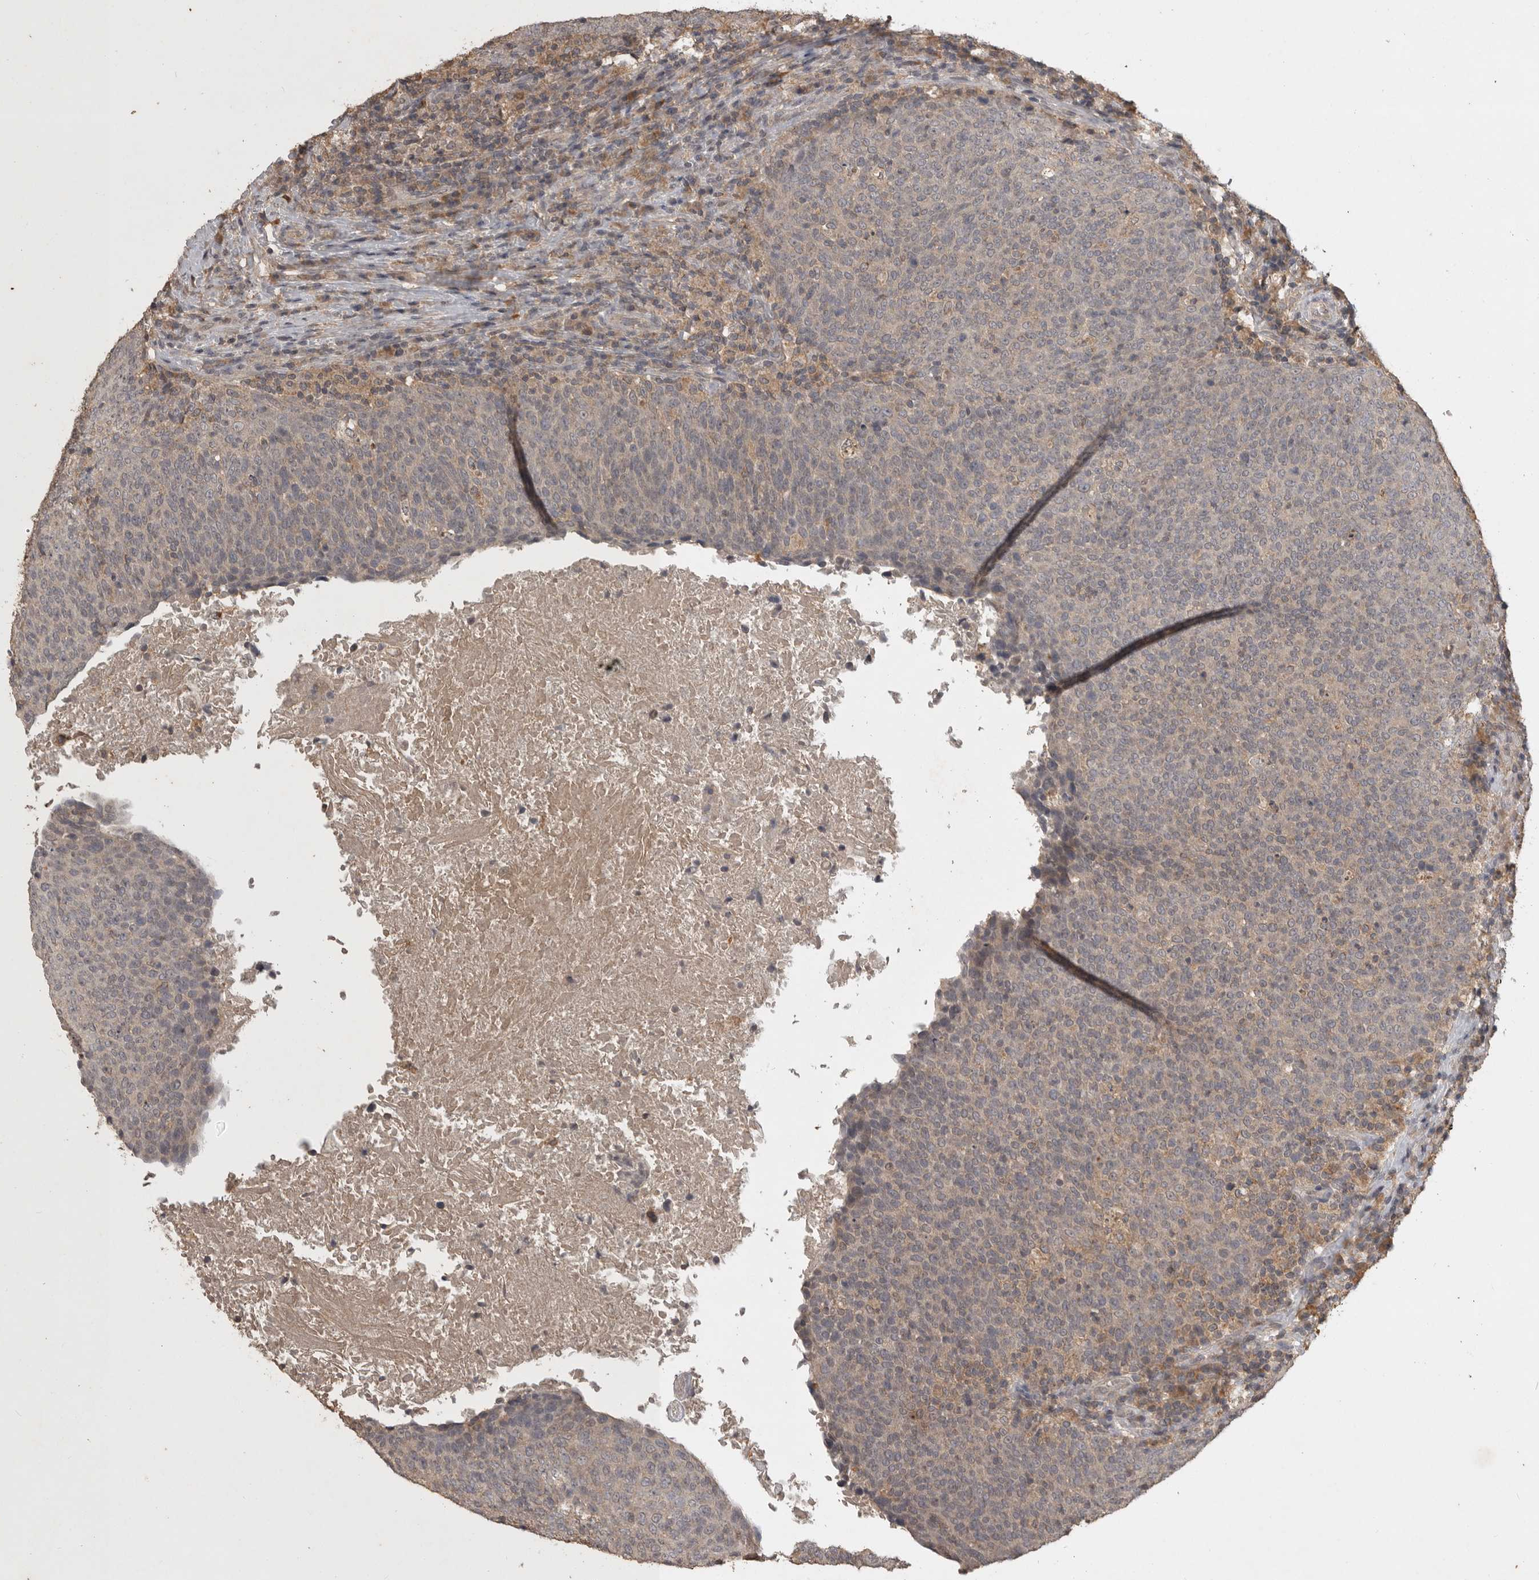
{"staining": {"intensity": "weak", "quantity": ">75%", "location": "cytoplasmic/membranous"}, "tissue": "head and neck cancer", "cell_type": "Tumor cells", "image_type": "cancer", "snomed": [{"axis": "morphology", "description": "Squamous cell carcinoma, NOS"}, {"axis": "morphology", "description": "Squamous cell carcinoma, metastatic, NOS"}, {"axis": "topography", "description": "Lymph node"}, {"axis": "topography", "description": "Head-Neck"}], "caption": "Immunohistochemistry (DAB (3,3'-diaminobenzidine)) staining of head and neck cancer displays weak cytoplasmic/membranous protein expression in about >75% of tumor cells. The staining was performed using DAB to visualize the protein expression in brown, while the nuclei were stained in blue with hematoxylin (Magnification: 20x).", "gene": "ADAMTS4", "patient": {"sex": "male", "age": 62}}